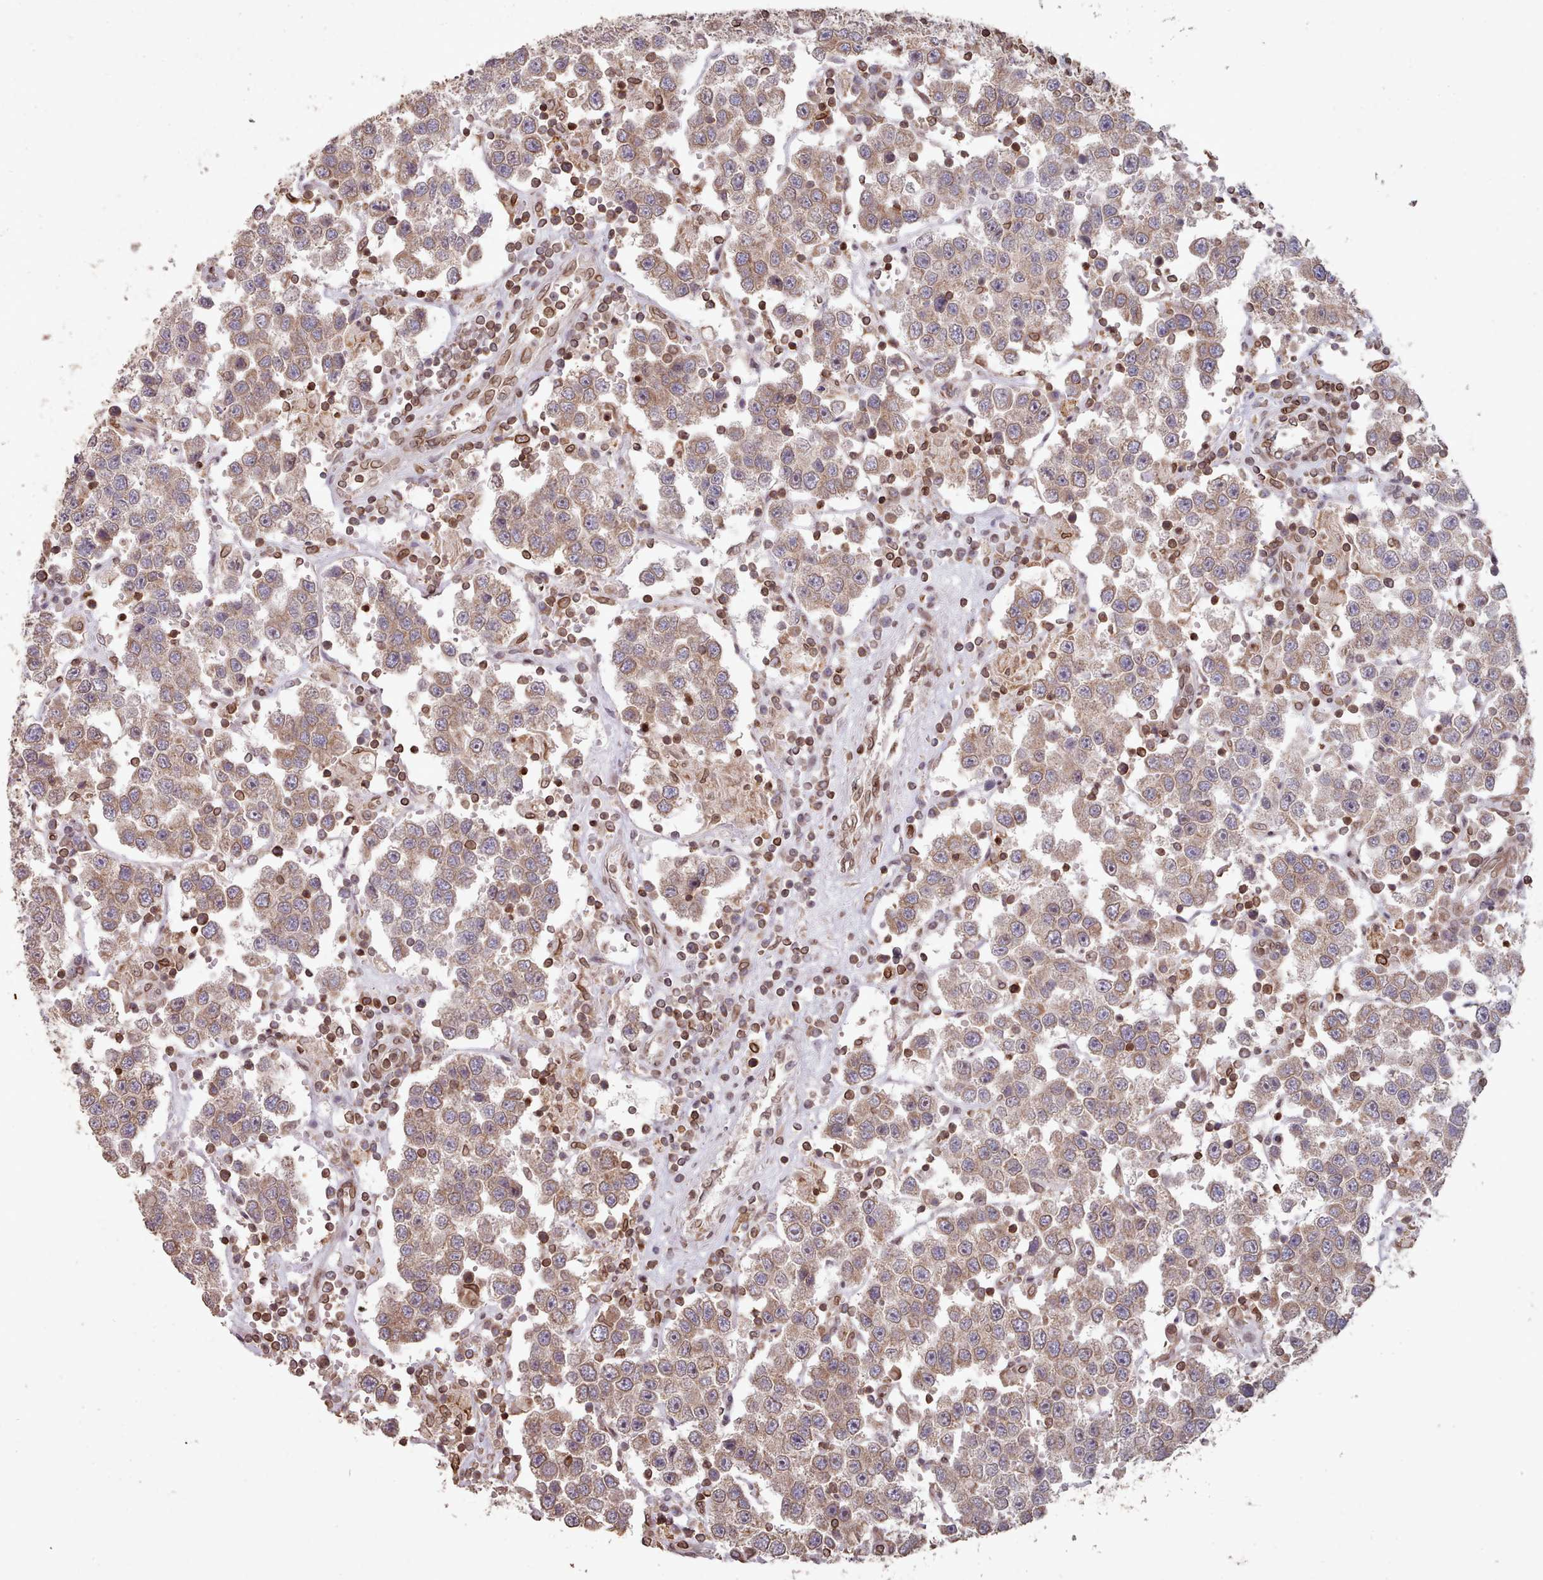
{"staining": {"intensity": "moderate", "quantity": ">75%", "location": "cytoplasmic/membranous"}, "tissue": "testis cancer", "cell_type": "Tumor cells", "image_type": "cancer", "snomed": [{"axis": "morphology", "description": "Seminoma, NOS"}, {"axis": "topography", "description": "Testis"}], "caption": "Human testis cancer stained with a brown dye shows moderate cytoplasmic/membranous positive positivity in about >75% of tumor cells.", "gene": "TOR1AIP1", "patient": {"sex": "male", "age": 37}}